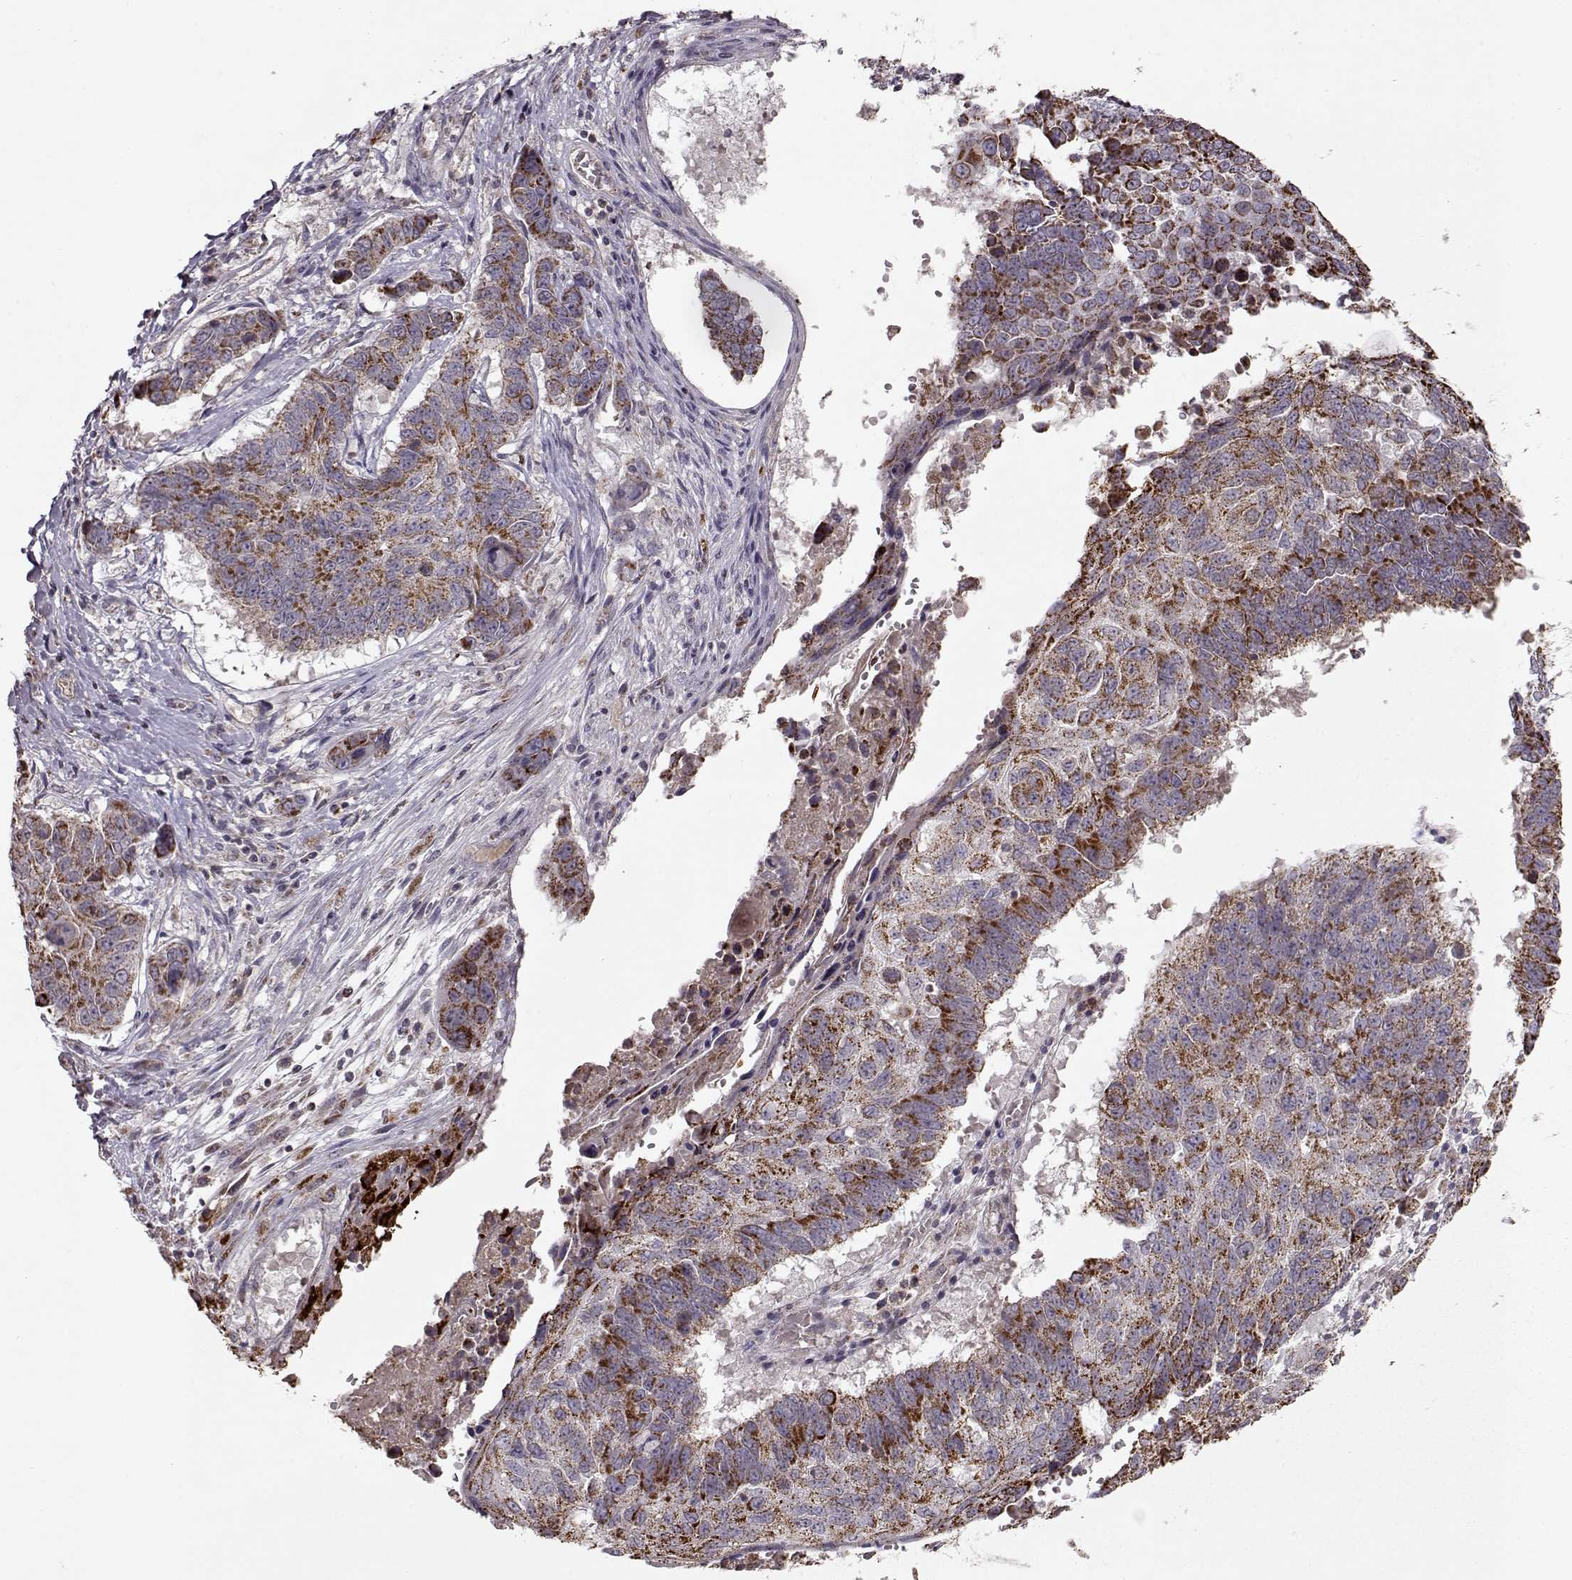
{"staining": {"intensity": "strong", "quantity": ">75%", "location": "cytoplasmic/membranous"}, "tissue": "lung cancer", "cell_type": "Tumor cells", "image_type": "cancer", "snomed": [{"axis": "morphology", "description": "Squamous cell carcinoma, NOS"}, {"axis": "topography", "description": "Lung"}], "caption": "Strong cytoplasmic/membranous protein staining is present in about >75% of tumor cells in squamous cell carcinoma (lung).", "gene": "CMTM3", "patient": {"sex": "male", "age": 73}}